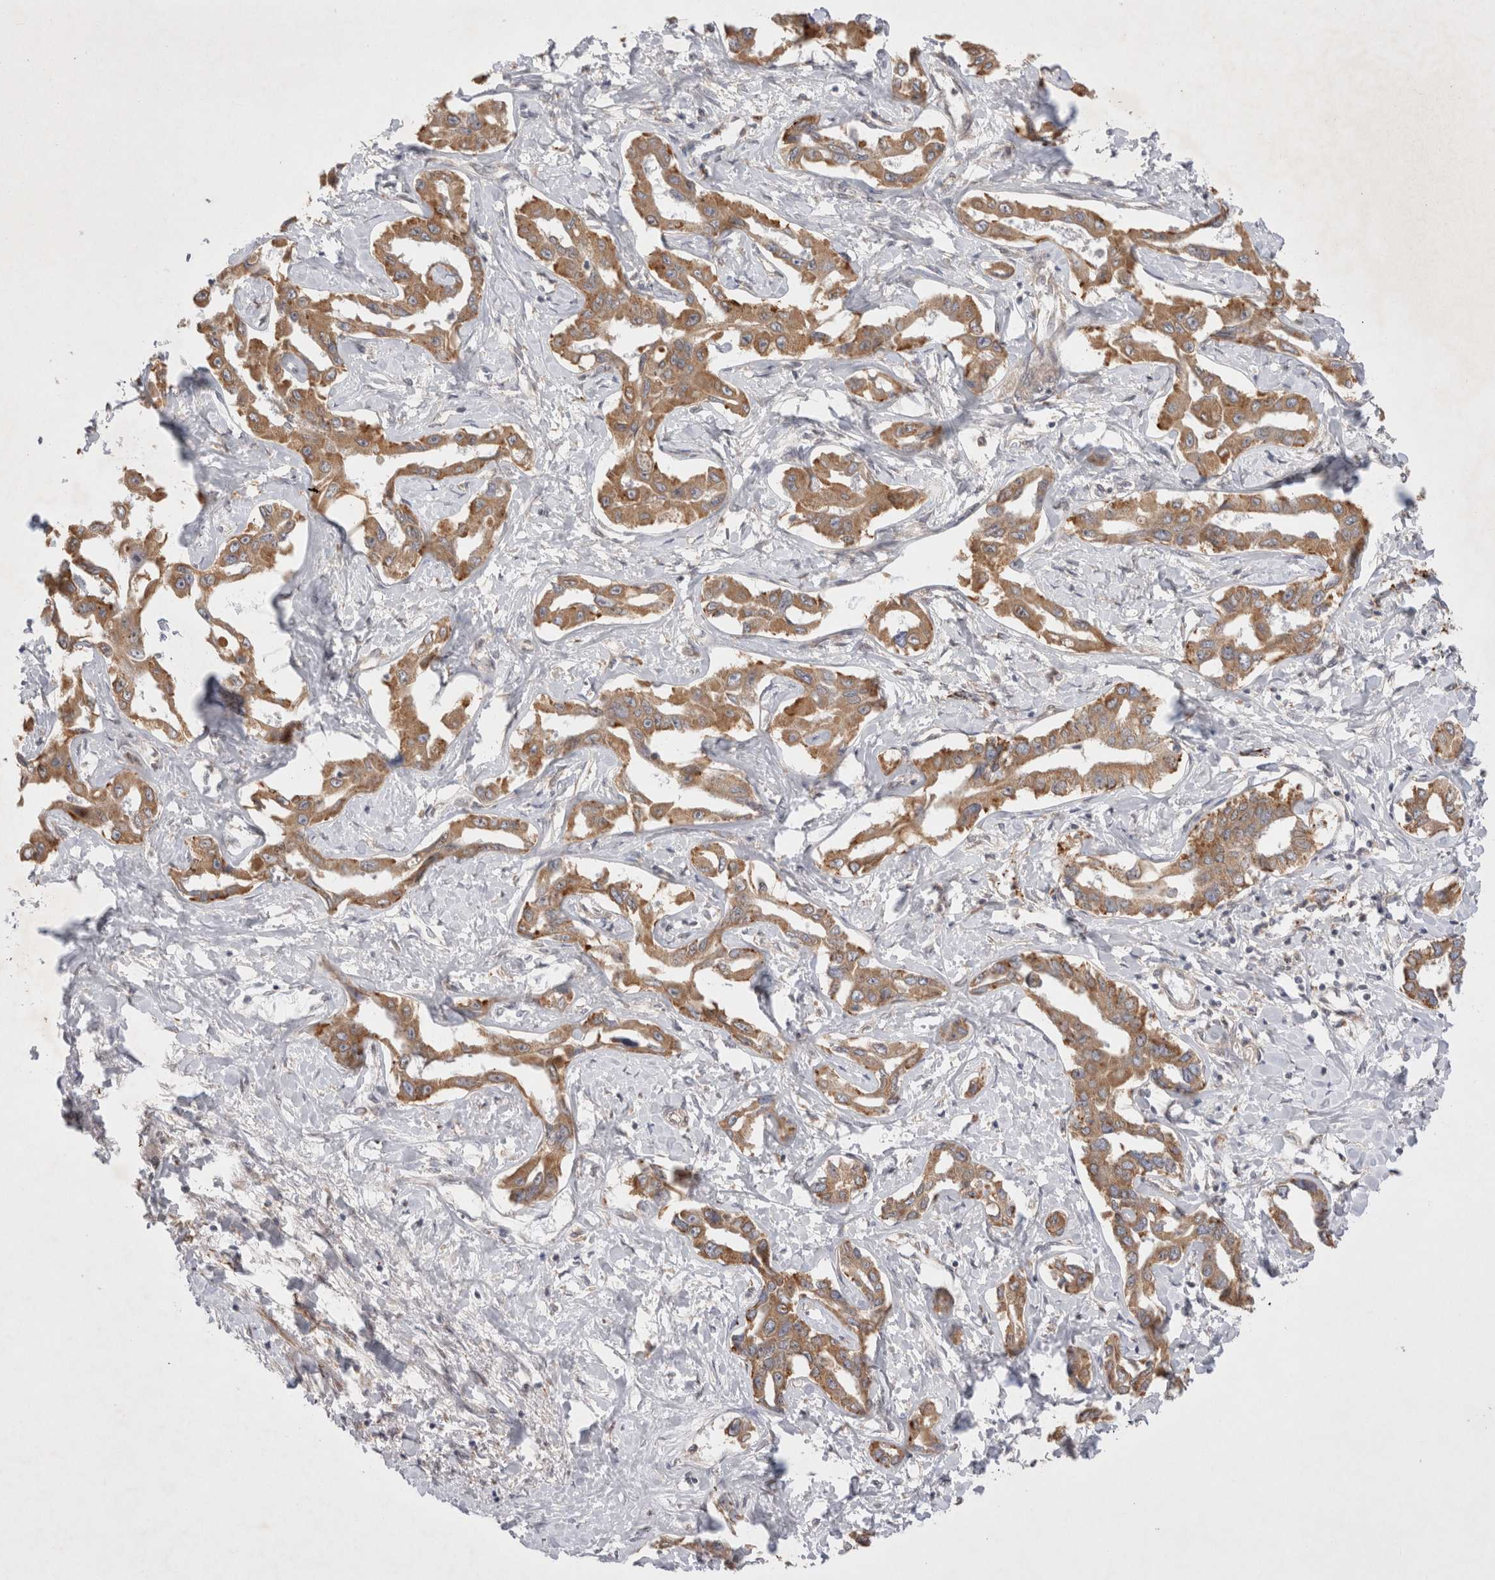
{"staining": {"intensity": "moderate", "quantity": ">75%", "location": "cytoplasmic/membranous"}, "tissue": "liver cancer", "cell_type": "Tumor cells", "image_type": "cancer", "snomed": [{"axis": "morphology", "description": "Cholangiocarcinoma"}, {"axis": "topography", "description": "Liver"}], "caption": "Immunohistochemical staining of human liver cancer (cholangiocarcinoma) reveals medium levels of moderate cytoplasmic/membranous positivity in approximately >75% of tumor cells.", "gene": "NPC1", "patient": {"sex": "male", "age": 59}}